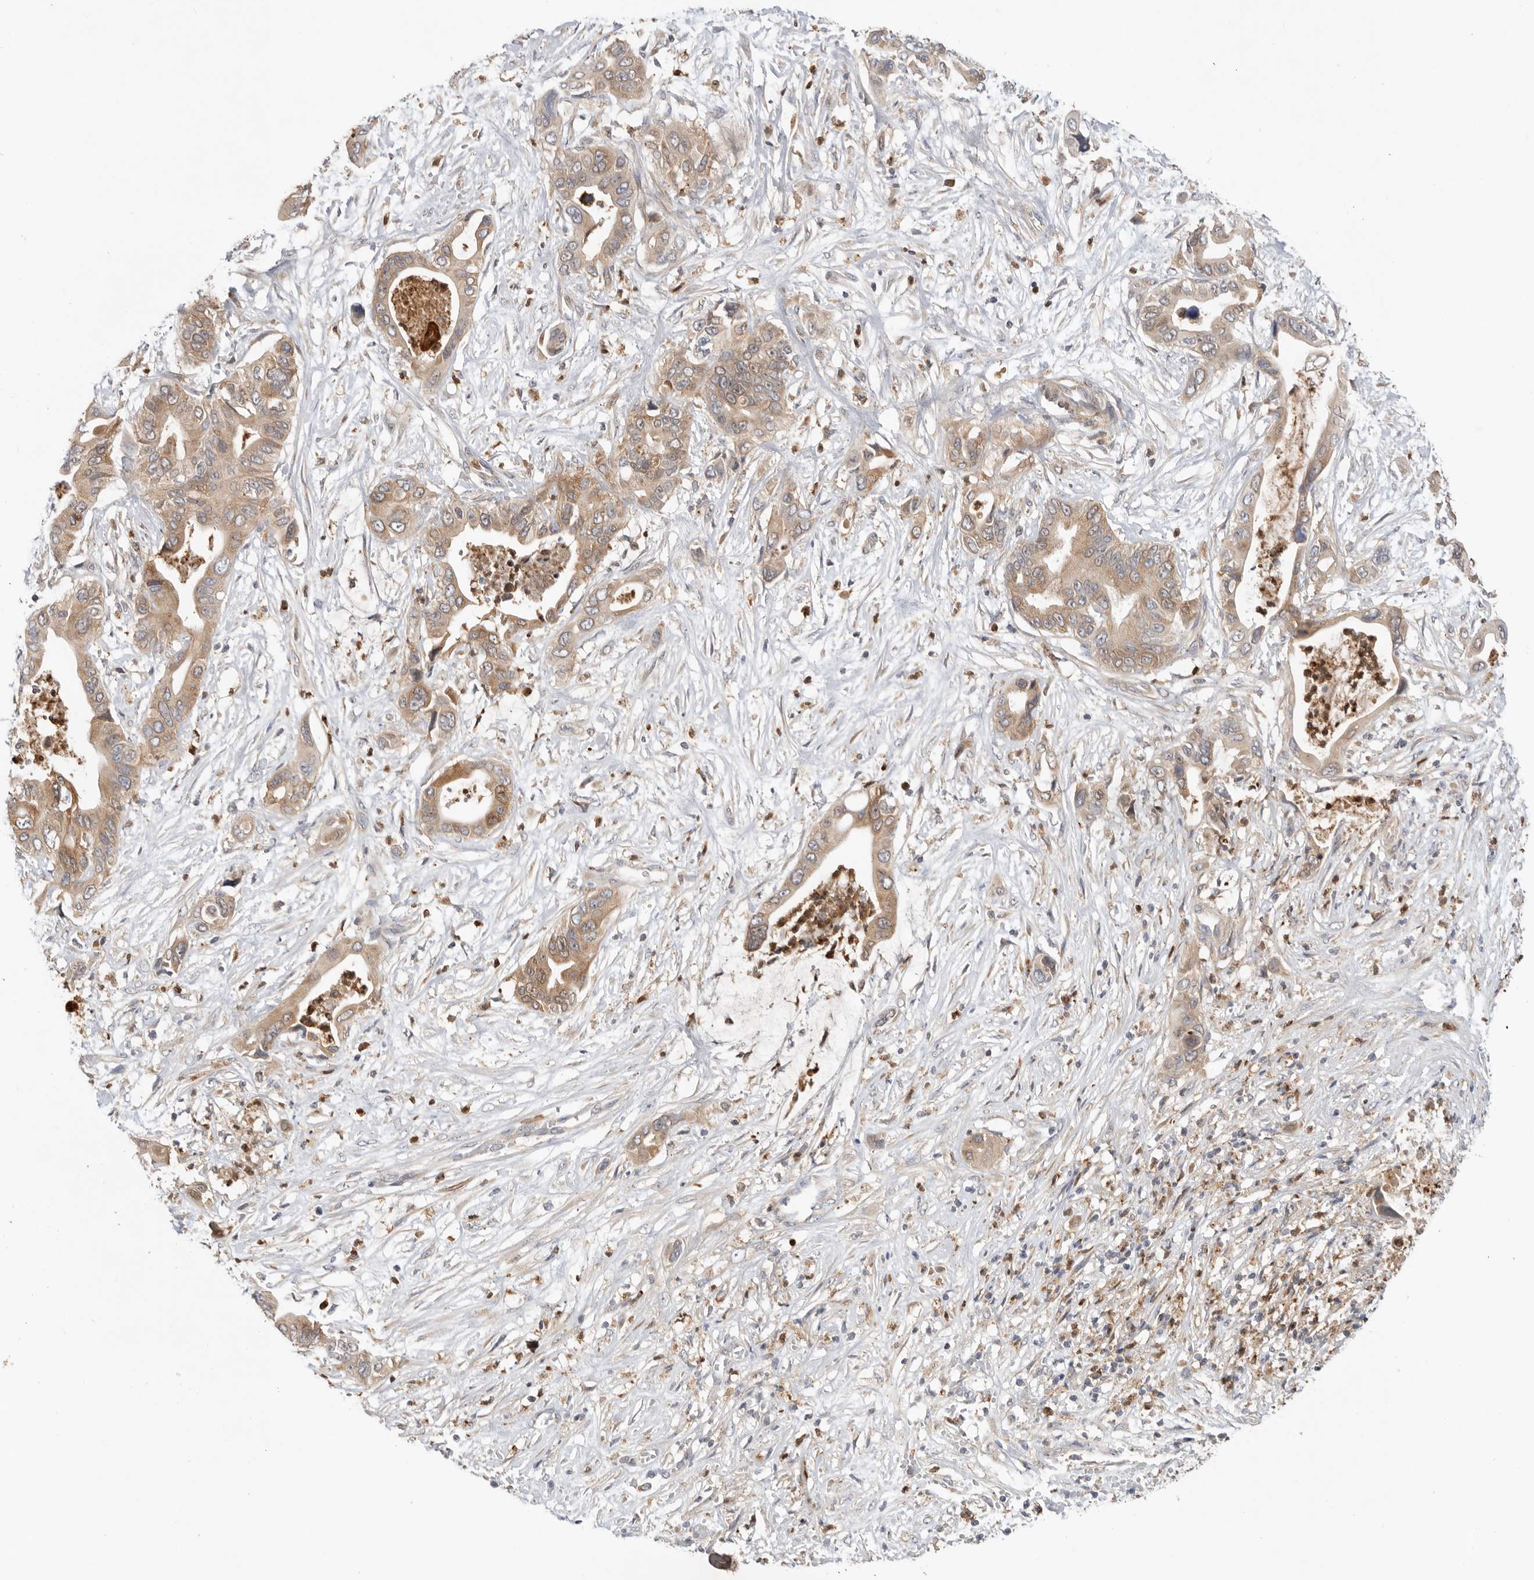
{"staining": {"intensity": "moderate", "quantity": ">75%", "location": "cytoplasmic/membranous"}, "tissue": "pancreatic cancer", "cell_type": "Tumor cells", "image_type": "cancer", "snomed": [{"axis": "morphology", "description": "Adenocarcinoma, NOS"}, {"axis": "topography", "description": "Pancreas"}], "caption": "Moderate cytoplasmic/membranous expression for a protein is present in about >75% of tumor cells of adenocarcinoma (pancreatic) using IHC.", "gene": "GNE", "patient": {"sex": "male", "age": 66}}